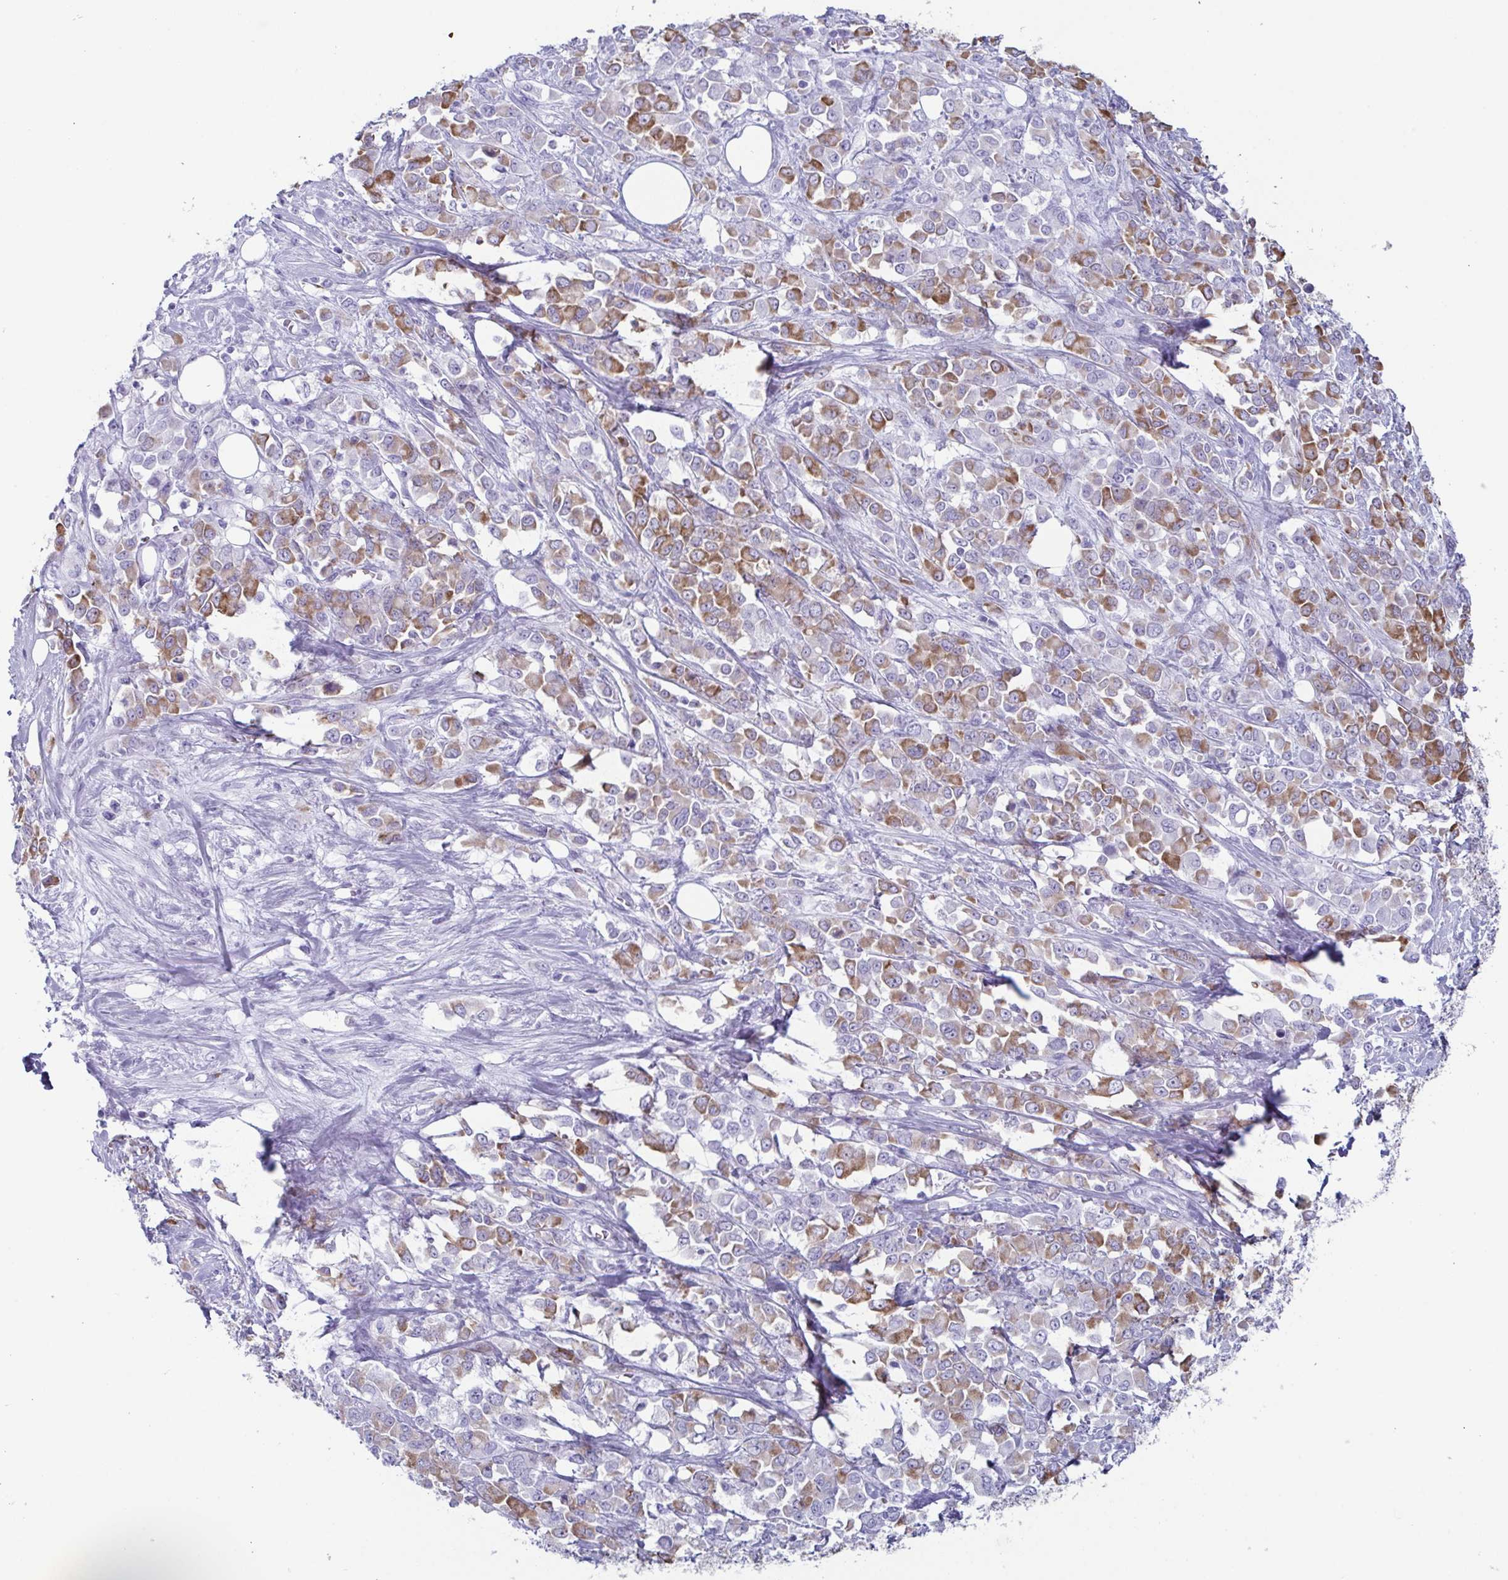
{"staining": {"intensity": "moderate", "quantity": "25%-75%", "location": "cytoplasmic/membranous"}, "tissue": "stomach cancer", "cell_type": "Tumor cells", "image_type": "cancer", "snomed": [{"axis": "morphology", "description": "Adenocarcinoma, NOS"}, {"axis": "topography", "description": "Stomach"}], "caption": "There is medium levels of moderate cytoplasmic/membranous staining in tumor cells of stomach cancer (adenocarcinoma), as demonstrated by immunohistochemical staining (brown color).", "gene": "ENKUR", "patient": {"sex": "female", "age": 76}}